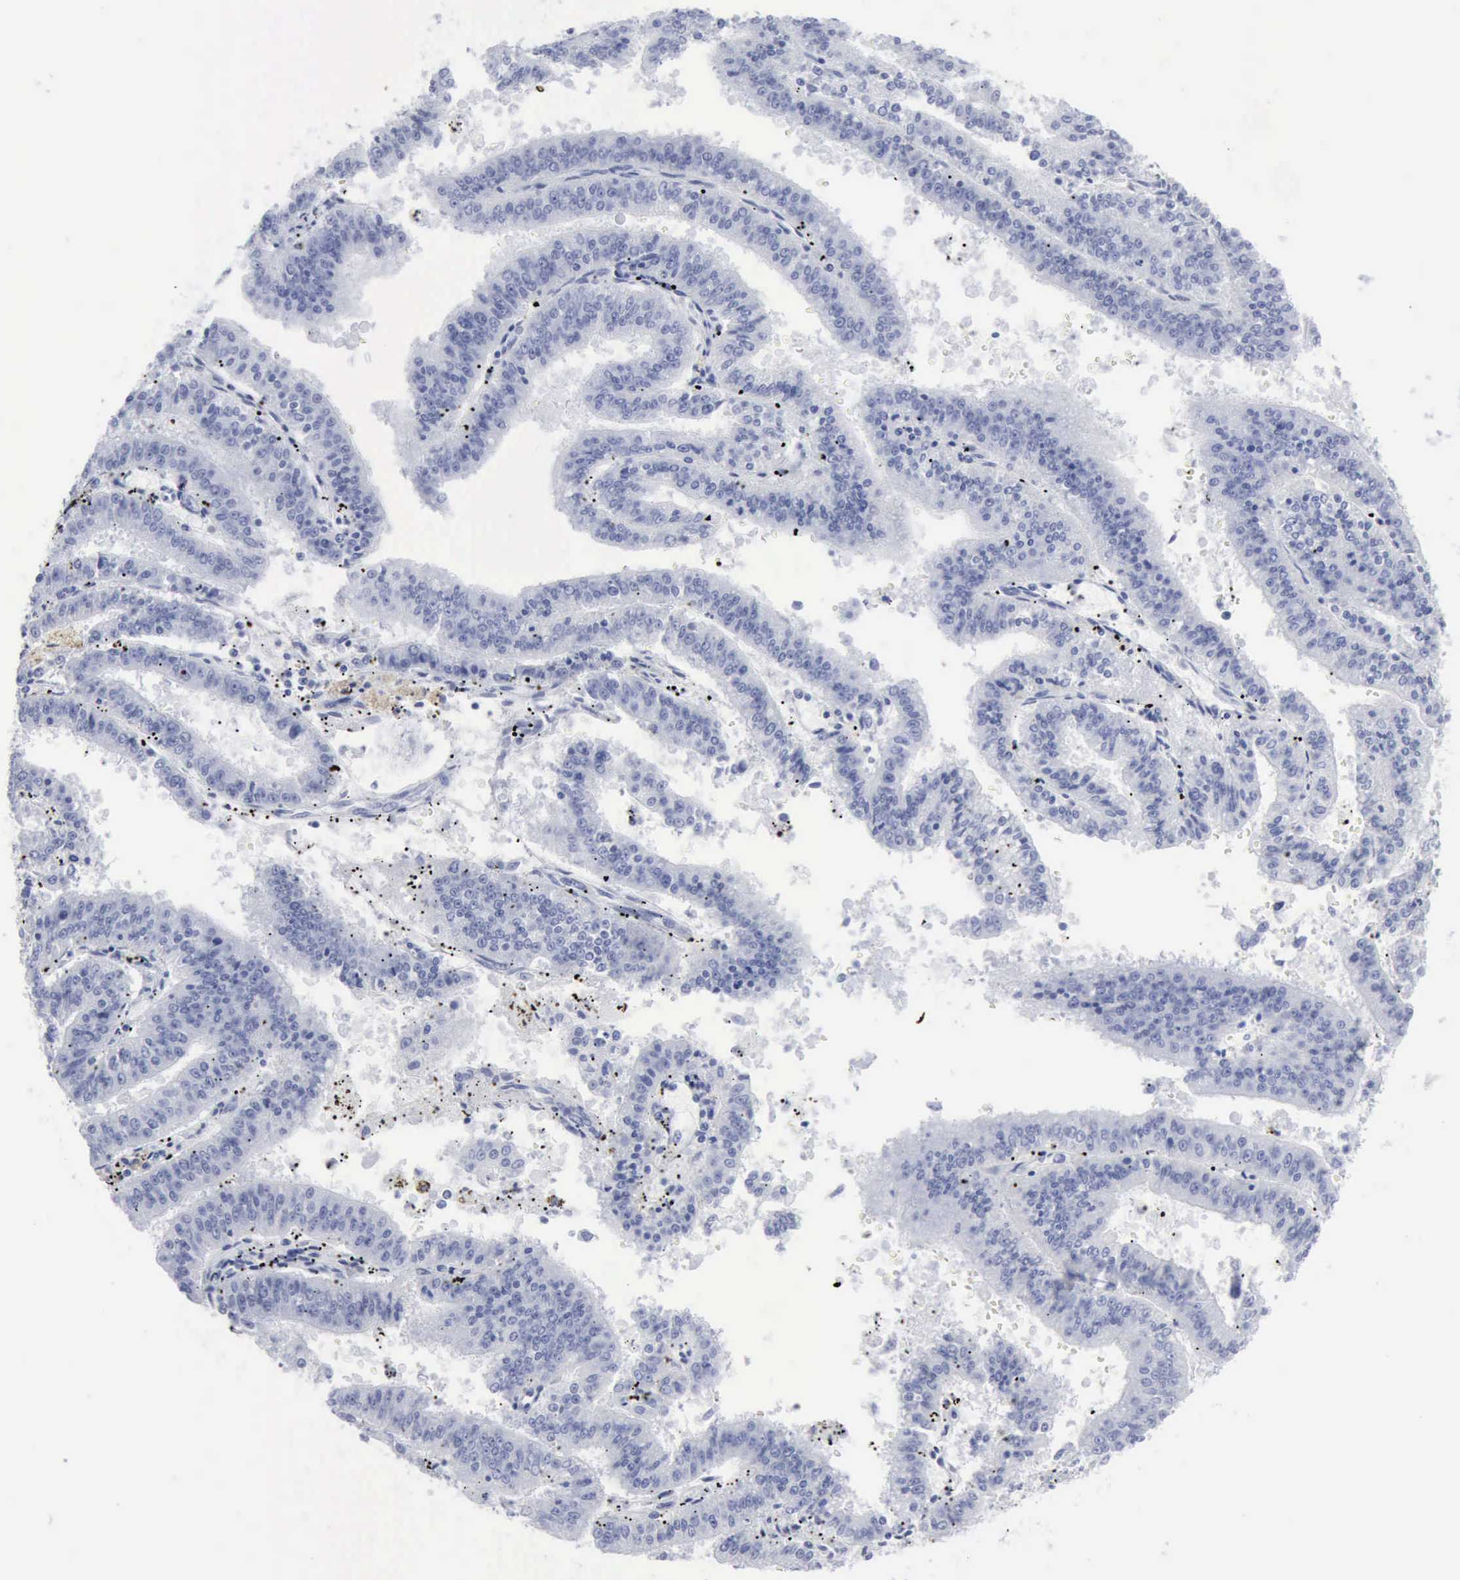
{"staining": {"intensity": "negative", "quantity": "none", "location": "none"}, "tissue": "endometrial cancer", "cell_type": "Tumor cells", "image_type": "cancer", "snomed": [{"axis": "morphology", "description": "Adenocarcinoma, NOS"}, {"axis": "topography", "description": "Endometrium"}], "caption": "High power microscopy micrograph of an immunohistochemistry photomicrograph of endometrial cancer (adenocarcinoma), revealing no significant staining in tumor cells. (Stains: DAB (3,3'-diaminobenzidine) IHC with hematoxylin counter stain, Microscopy: brightfield microscopy at high magnification).", "gene": "CMA1", "patient": {"sex": "female", "age": 66}}